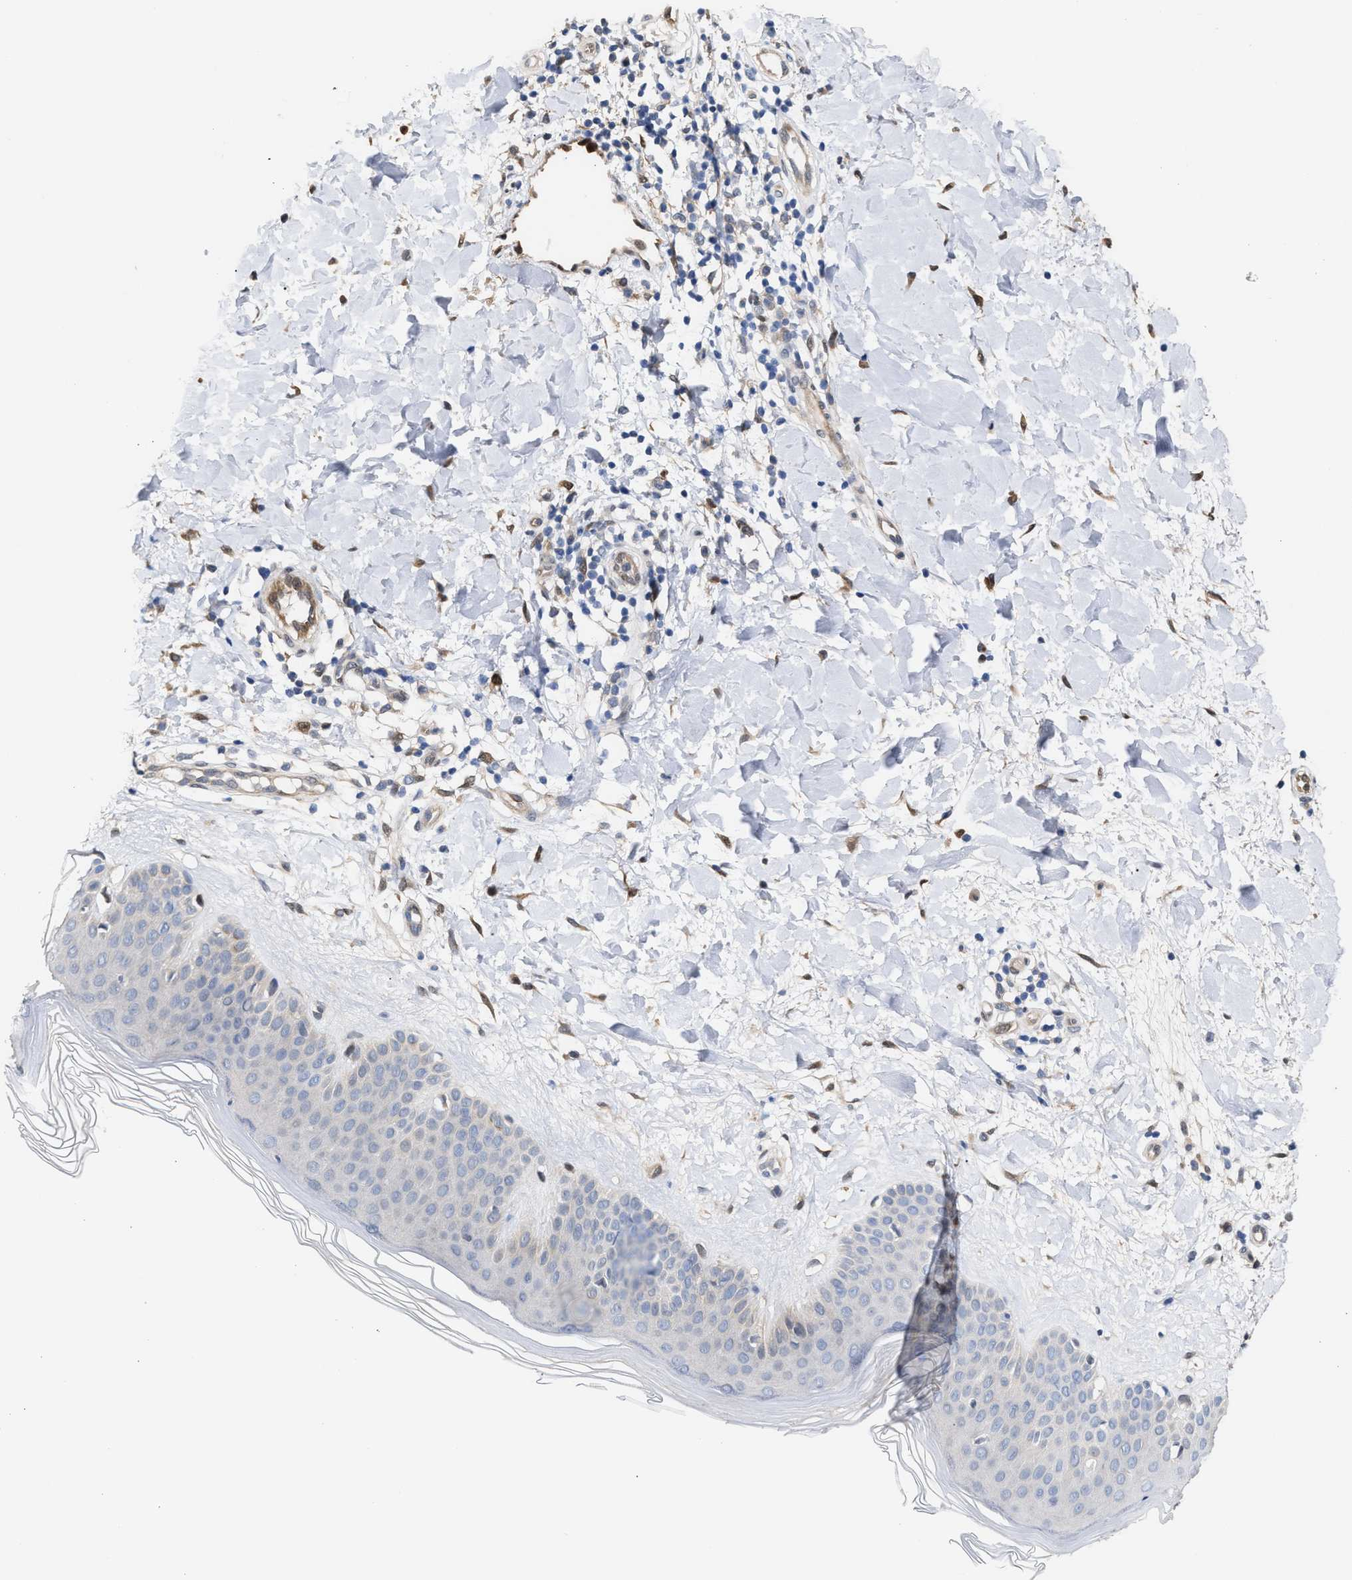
{"staining": {"intensity": "moderate", "quantity": ">75%", "location": "cytoplasmic/membranous,nuclear"}, "tissue": "skin", "cell_type": "Fibroblasts", "image_type": "normal", "snomed": [{"axis": "morphology", "description": "Normal tissue, NOS"}, {"axis": "morphology", "description": "Malignant melanoma, Metastatic site"}, {"axis": "topography", "description": "Skin"}], "caption": "A micrograph showing moderate cytoplasmic/membranous,nuclear positivity in approximately >75% of fibroblasts in normal skin, as visualized by brown immunohistochemical staining.", "gene": "TP53I3", "patient": {"sex": "male", "age": 41}}